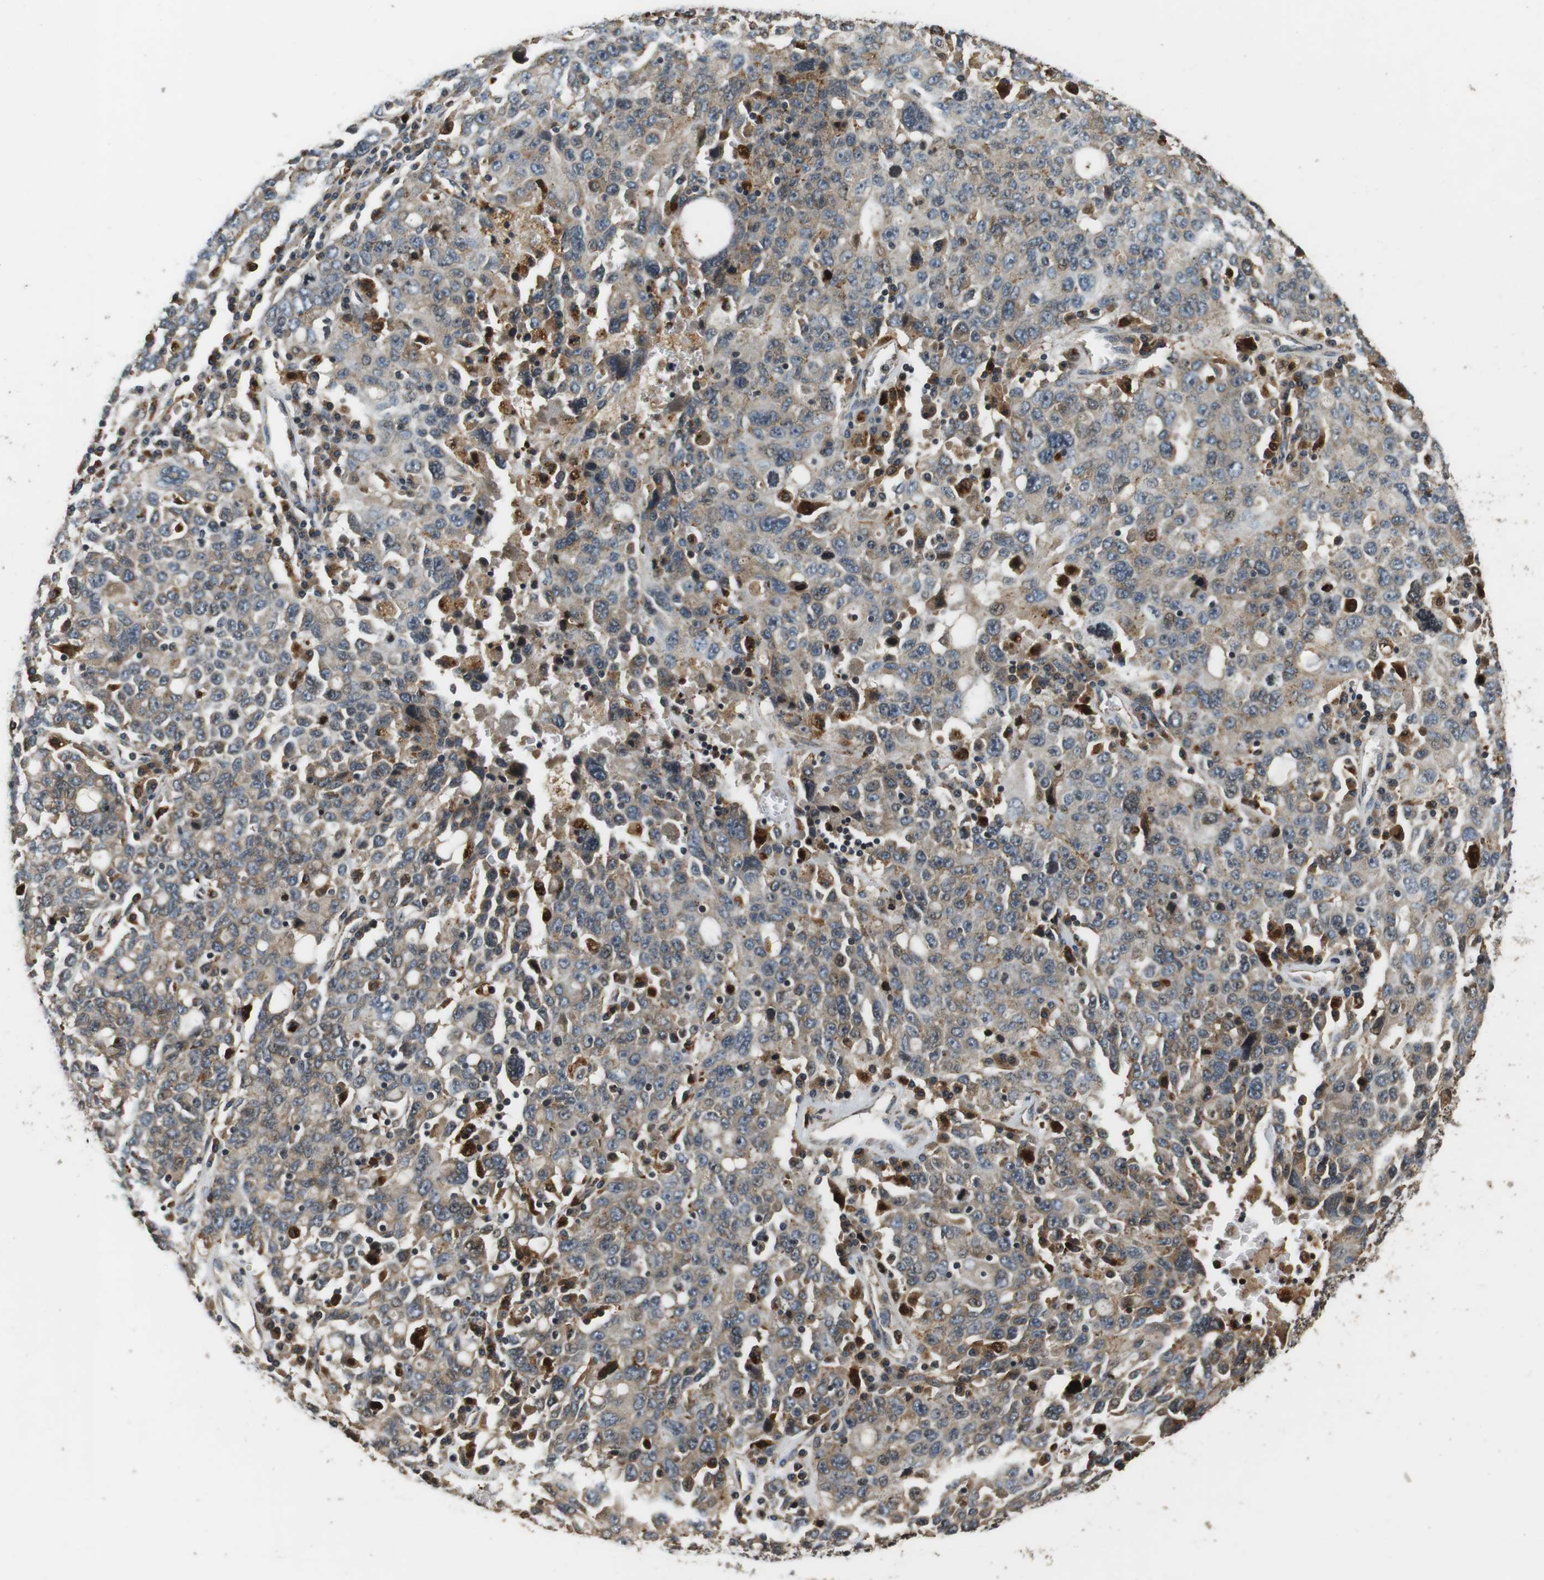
{"staining": {"intensity": "weak", "quantity": "25%-75%", "location": "cytoplasmic/membranous"}, "tissue": "ovarian cancer", "cell_type": "Tumor cells", "image_type": "cancer", "snomed": [{"axis": "morphology", "description": "Carcinoma, endometroid"}, {"axis": "topography", "description": "Ovary"}], "caption": "A brown stain highlights weak cytoplasmic/membranous expression of a protein in human ovarian cancer tumor cells.", "gene": "TXNRD1", "patient": {"sex": "female", "age": 62}}